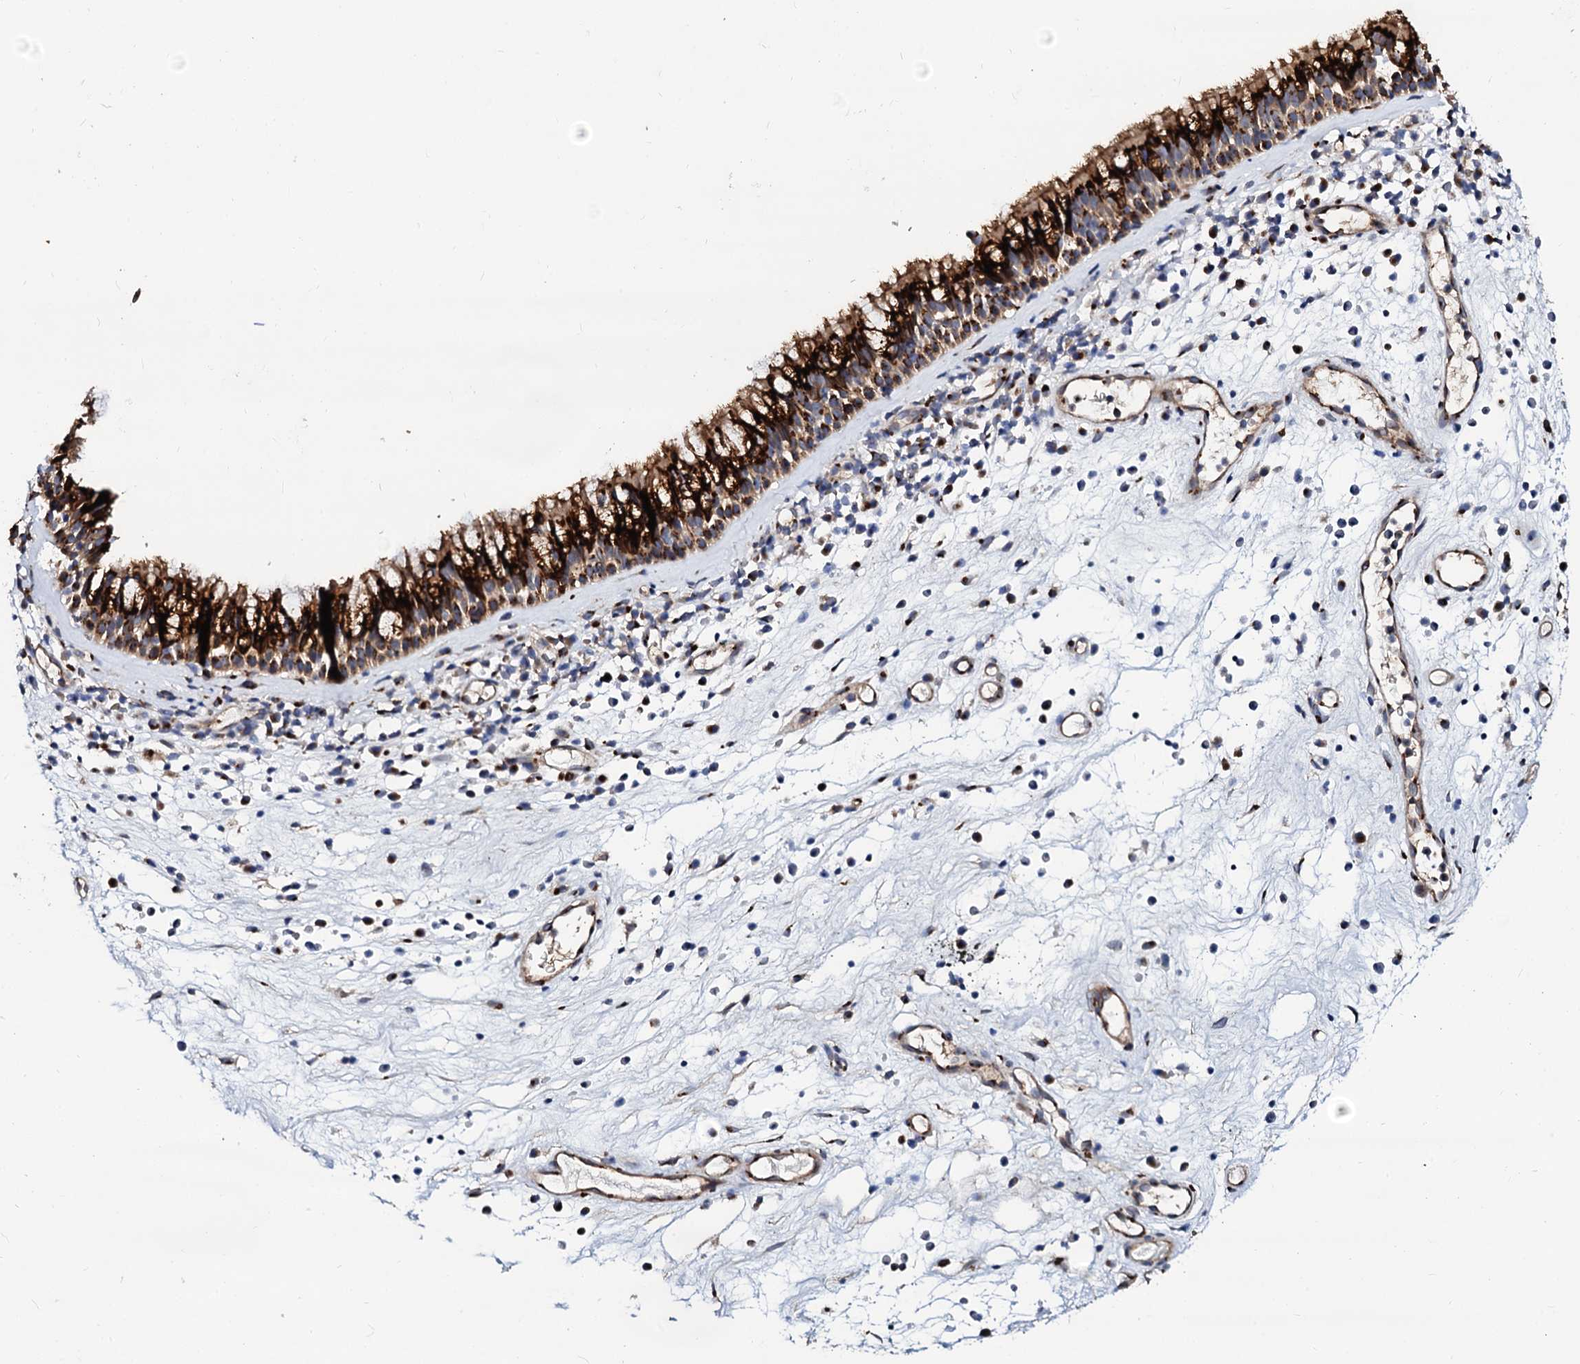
{"staining": {"intensity": "strong", "quantity": ">75%", "location": "cytoplasmic/membranous"}, "tissue": "nasopharynx", "cell_type": "Respiratory epithelial cells", "image_type": "normal", "snomed": [{"axis": "morphology", "description": "Normal tissue, NOS"}, {"axis": "morphology", "description": "Inflammation, NOS"}, {"axis": "morphology", "description": "Malignant melanoma, Metastatic site"}, {"axis": "topography", "description": "Nasopharynx"}], "caption": "An immunohistochemistry (IHC) photomicrograph of benign tissue is shown. Protein staining in brown highlights strong cytoplasmic/membranous positivity in nasopharynx within respiratory epithelial cells. The protein of interest is shown in brown color, while the nuclei are stained blue.", "gene": "TMCO3", "patient": {"sex": "male", "age": 70}}